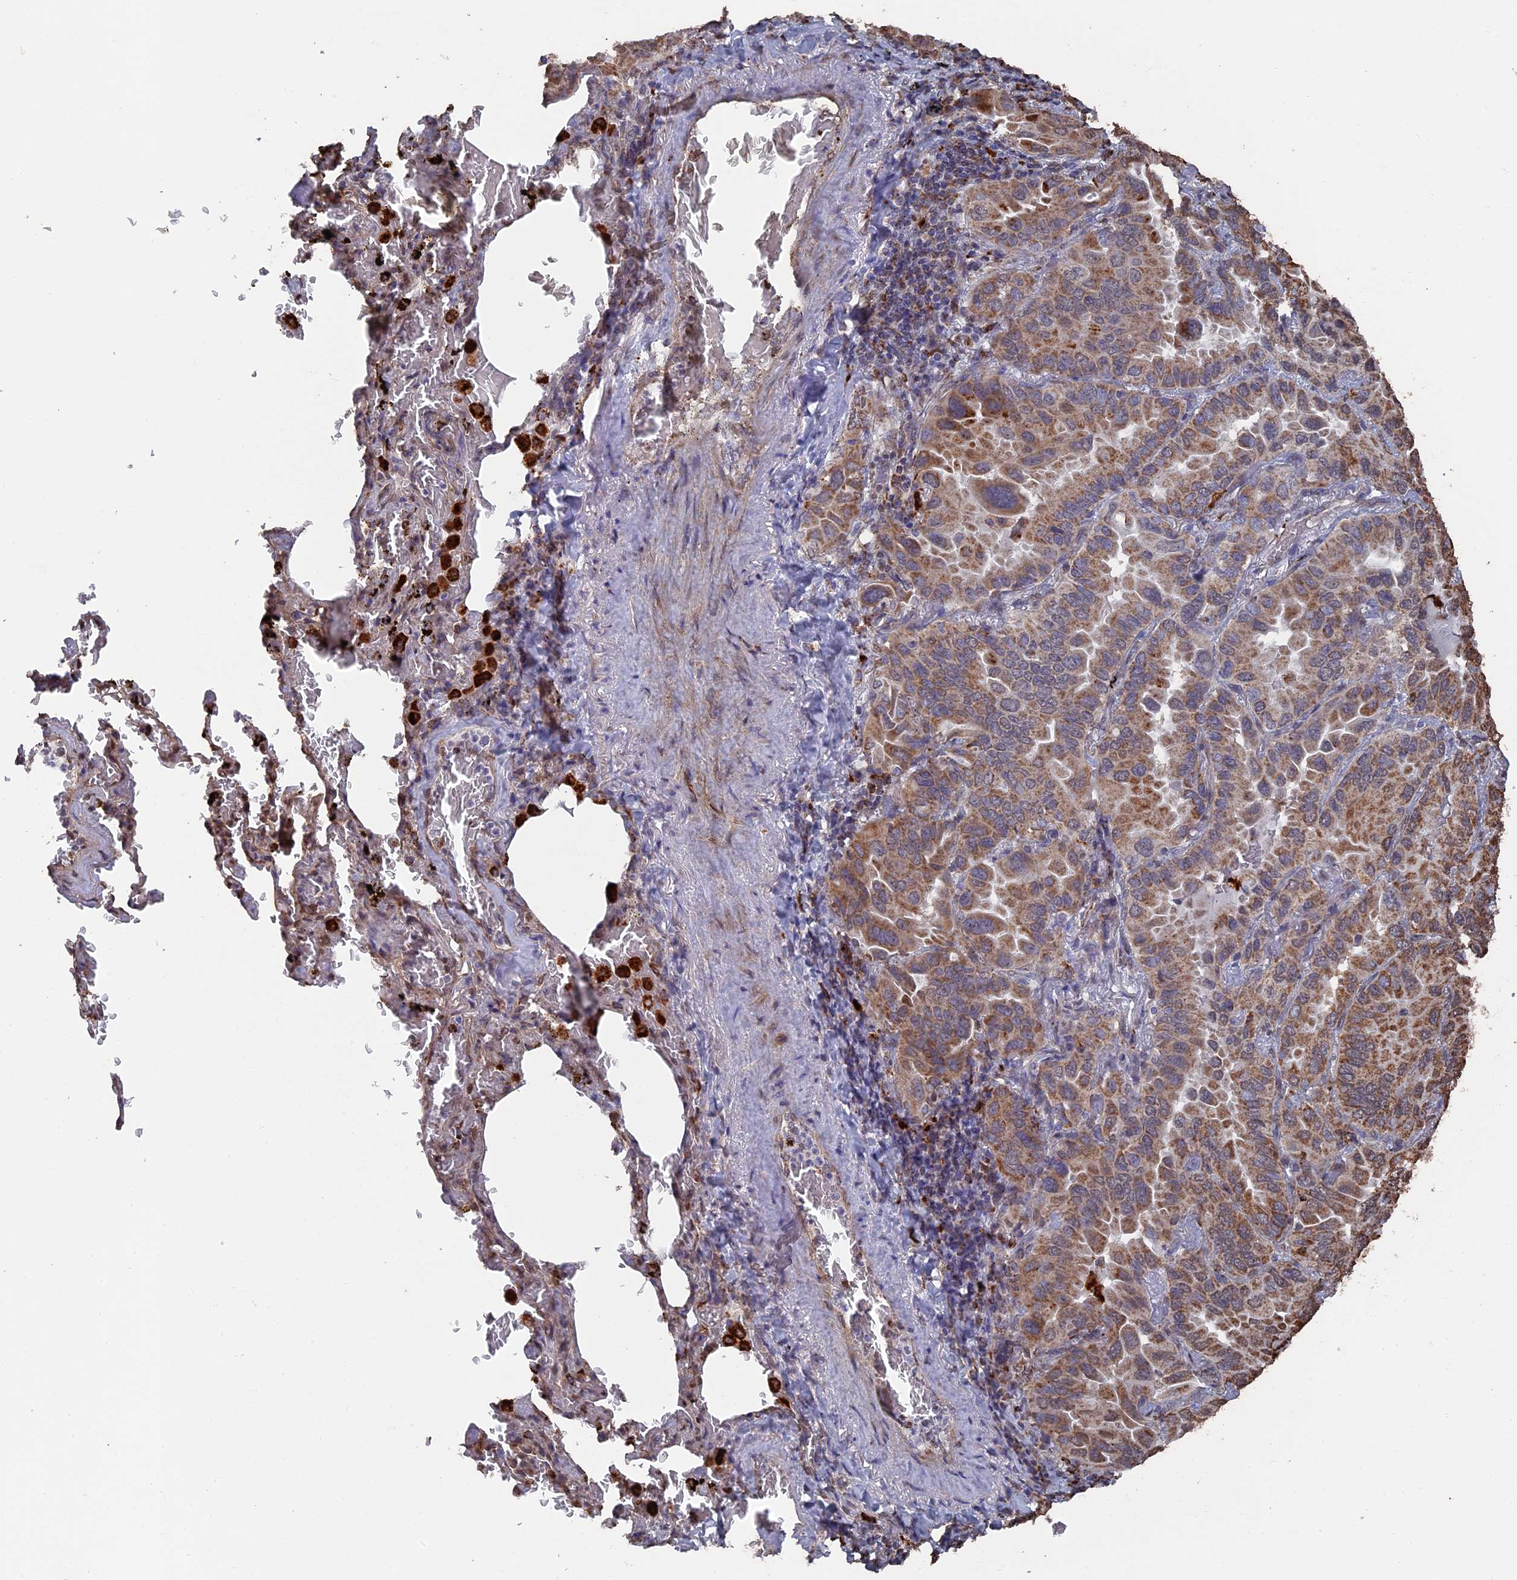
{"staining": {"intensity": "moderate", "quantity": ">75%", "location": "cytoplasmic/membranous"}, "tissue": "lung cancer", "cell_type": "Tumor cells", "image_type": "cancer", "snomed": [{"axis": "morphology", "description": "Adenocarcinoma, NOS"}, {"axis": "topography", "description": "Lung"}], "caption": "Lung cancer tissue exhibits moderate cytoplasmic/membranous staining in approximately >75% of tumor cells, visualized by immunohistochemistry.", "gene": "SMG9", "patient": {"sex": "male", "age": 64}}